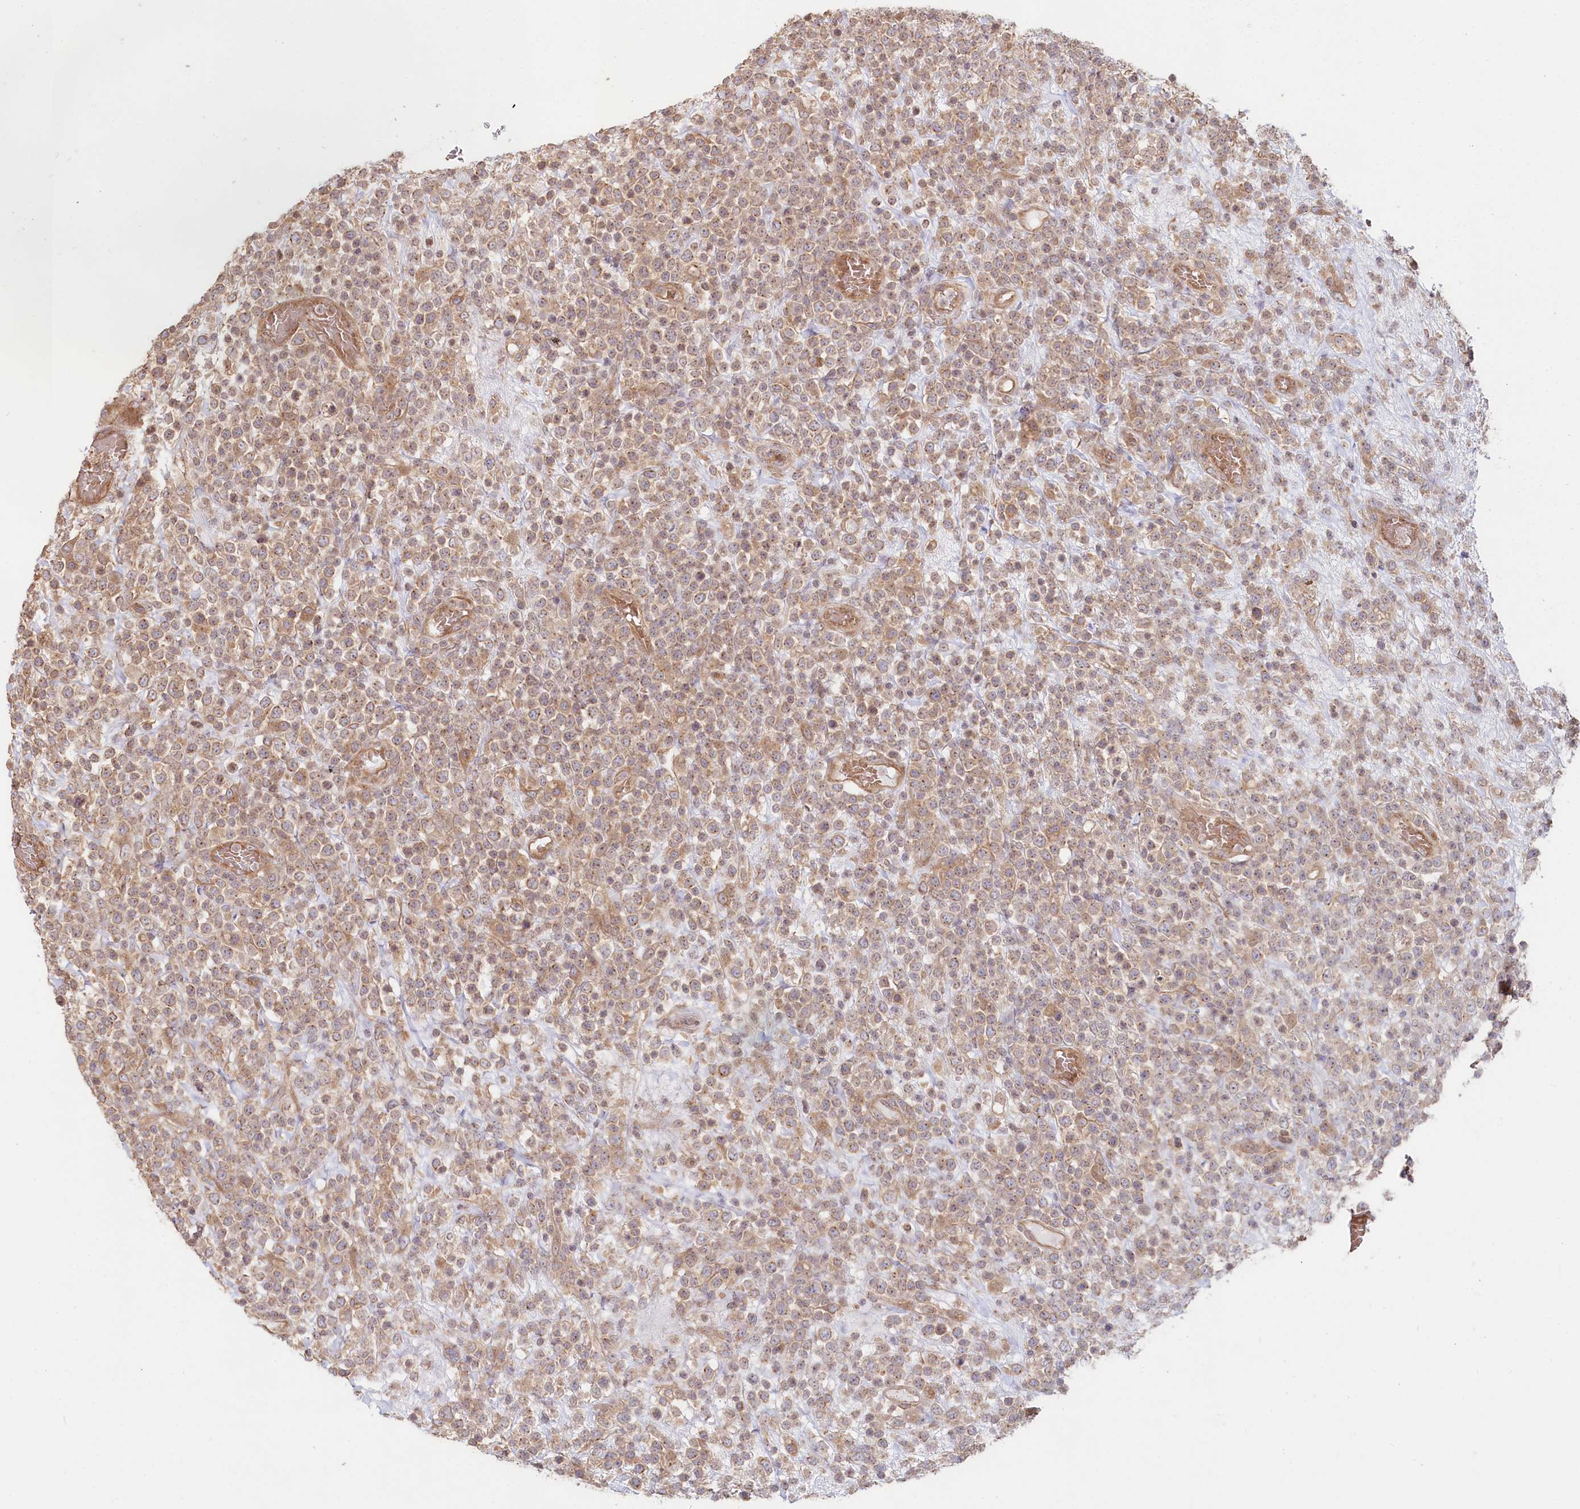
{"staining": {"intensity": "moderate", "quantity": ">75%", "location": "cytoplasmic/membranous"}, "tissue": "lymphoma", "cell_type": "Tumor cells", "image_type": "cancer", "snomed": [{"axis": "morphology", "description": "Malignant lymphoma, non-Hodgkin's type, High grade"}, {"axis": "topography", "description": "Colon"}], "caption": "Protein expression analysis of human lymphoma reveals moderate cytoplasmic/membranous positivity in approximately >75% of tumor cells.", "gene": "TCHP", "patient": {"sex": "female", "age": 53}}